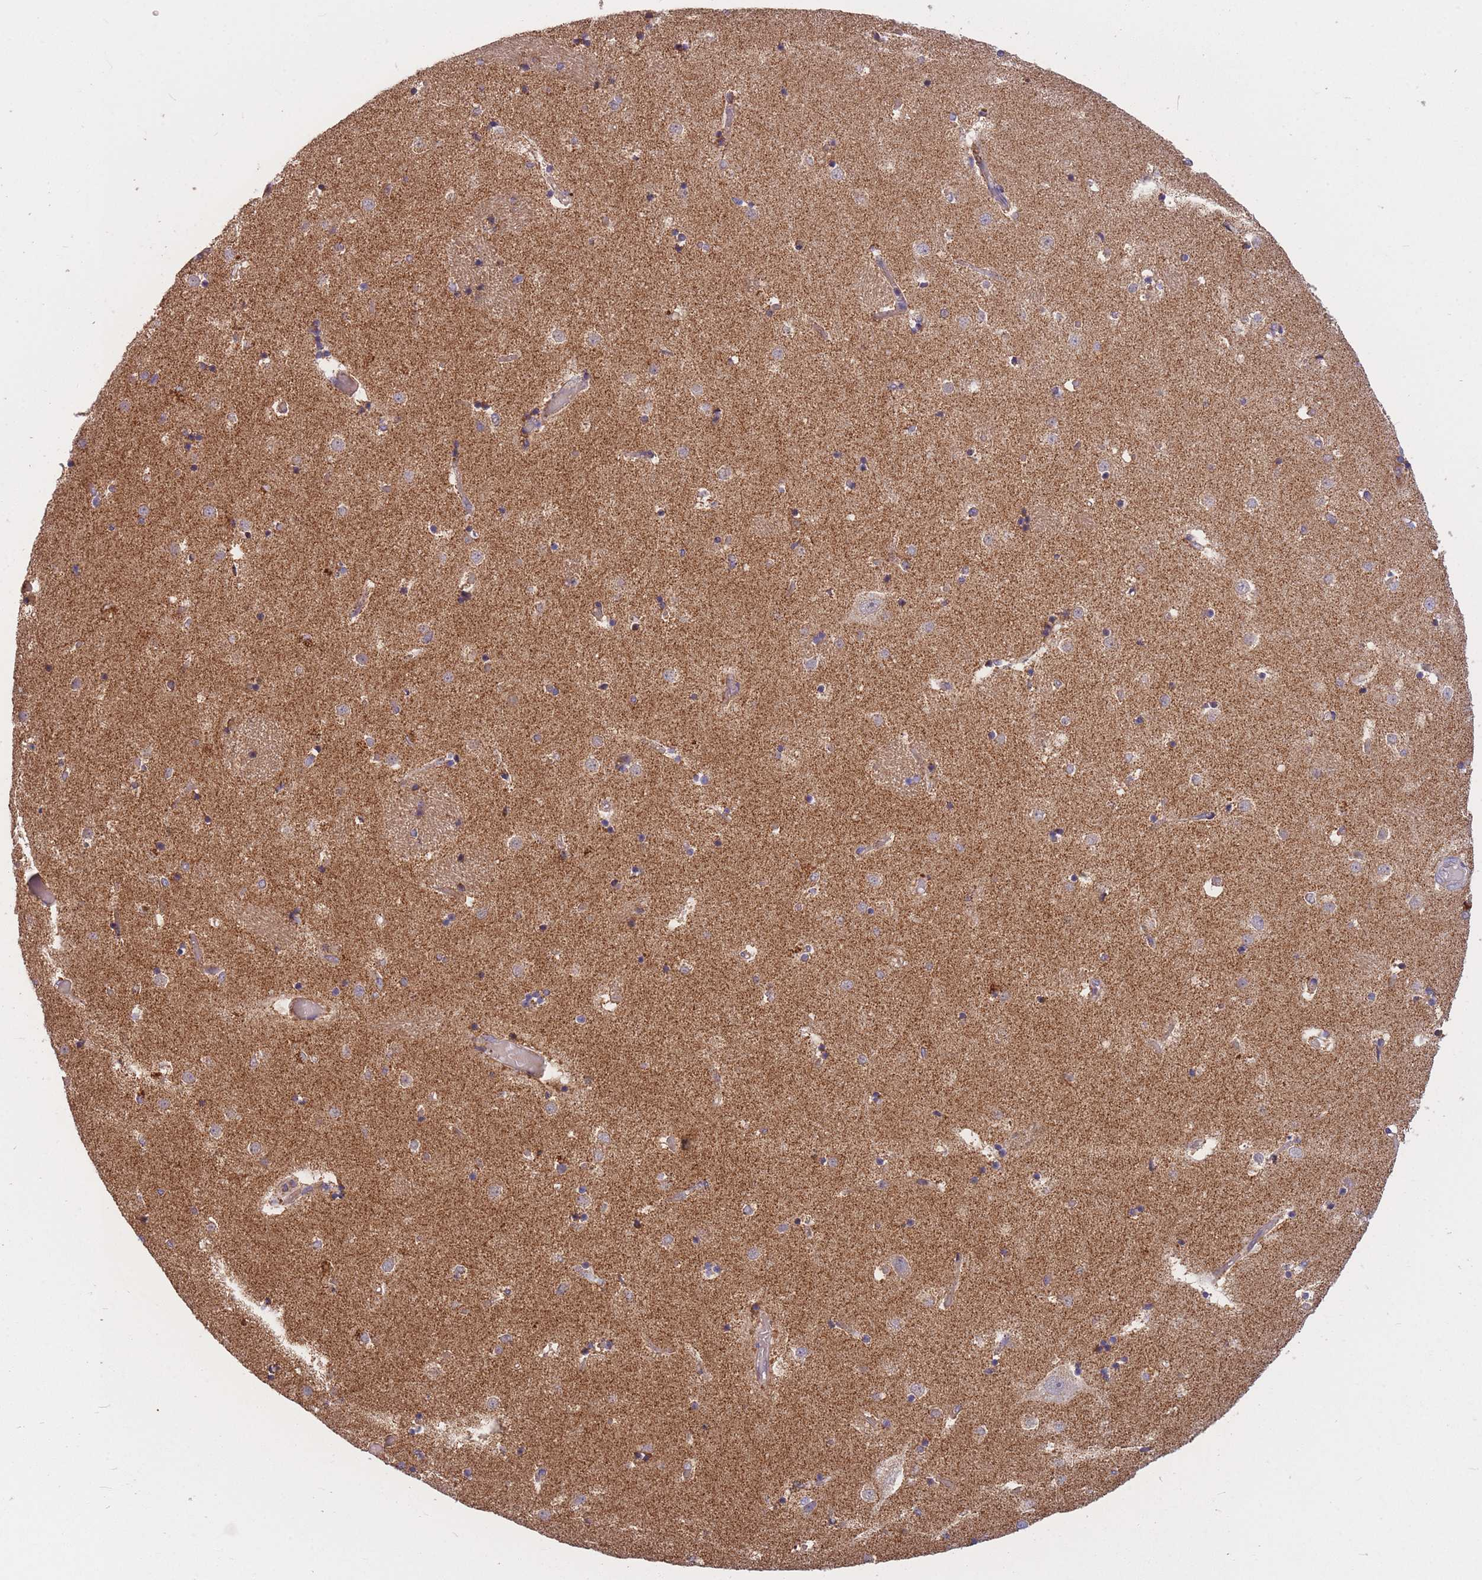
{"staining": {"intensity": "negative", "quantity": "none", "location": "none"}, "tissue": "caudate", "cell_type": "Glial cells", "image_type": "normal", "snomed": [{"axis": "morphology", "description": "Normal tissue, NOS"}, {"axis": "topography", "description": "Lateral ventricle wall"}], "caption": "Glial cells show no significant staining in normal caudate.", "gene": "PTPMT1", "patient": {"sex": "female", "age": 52}}